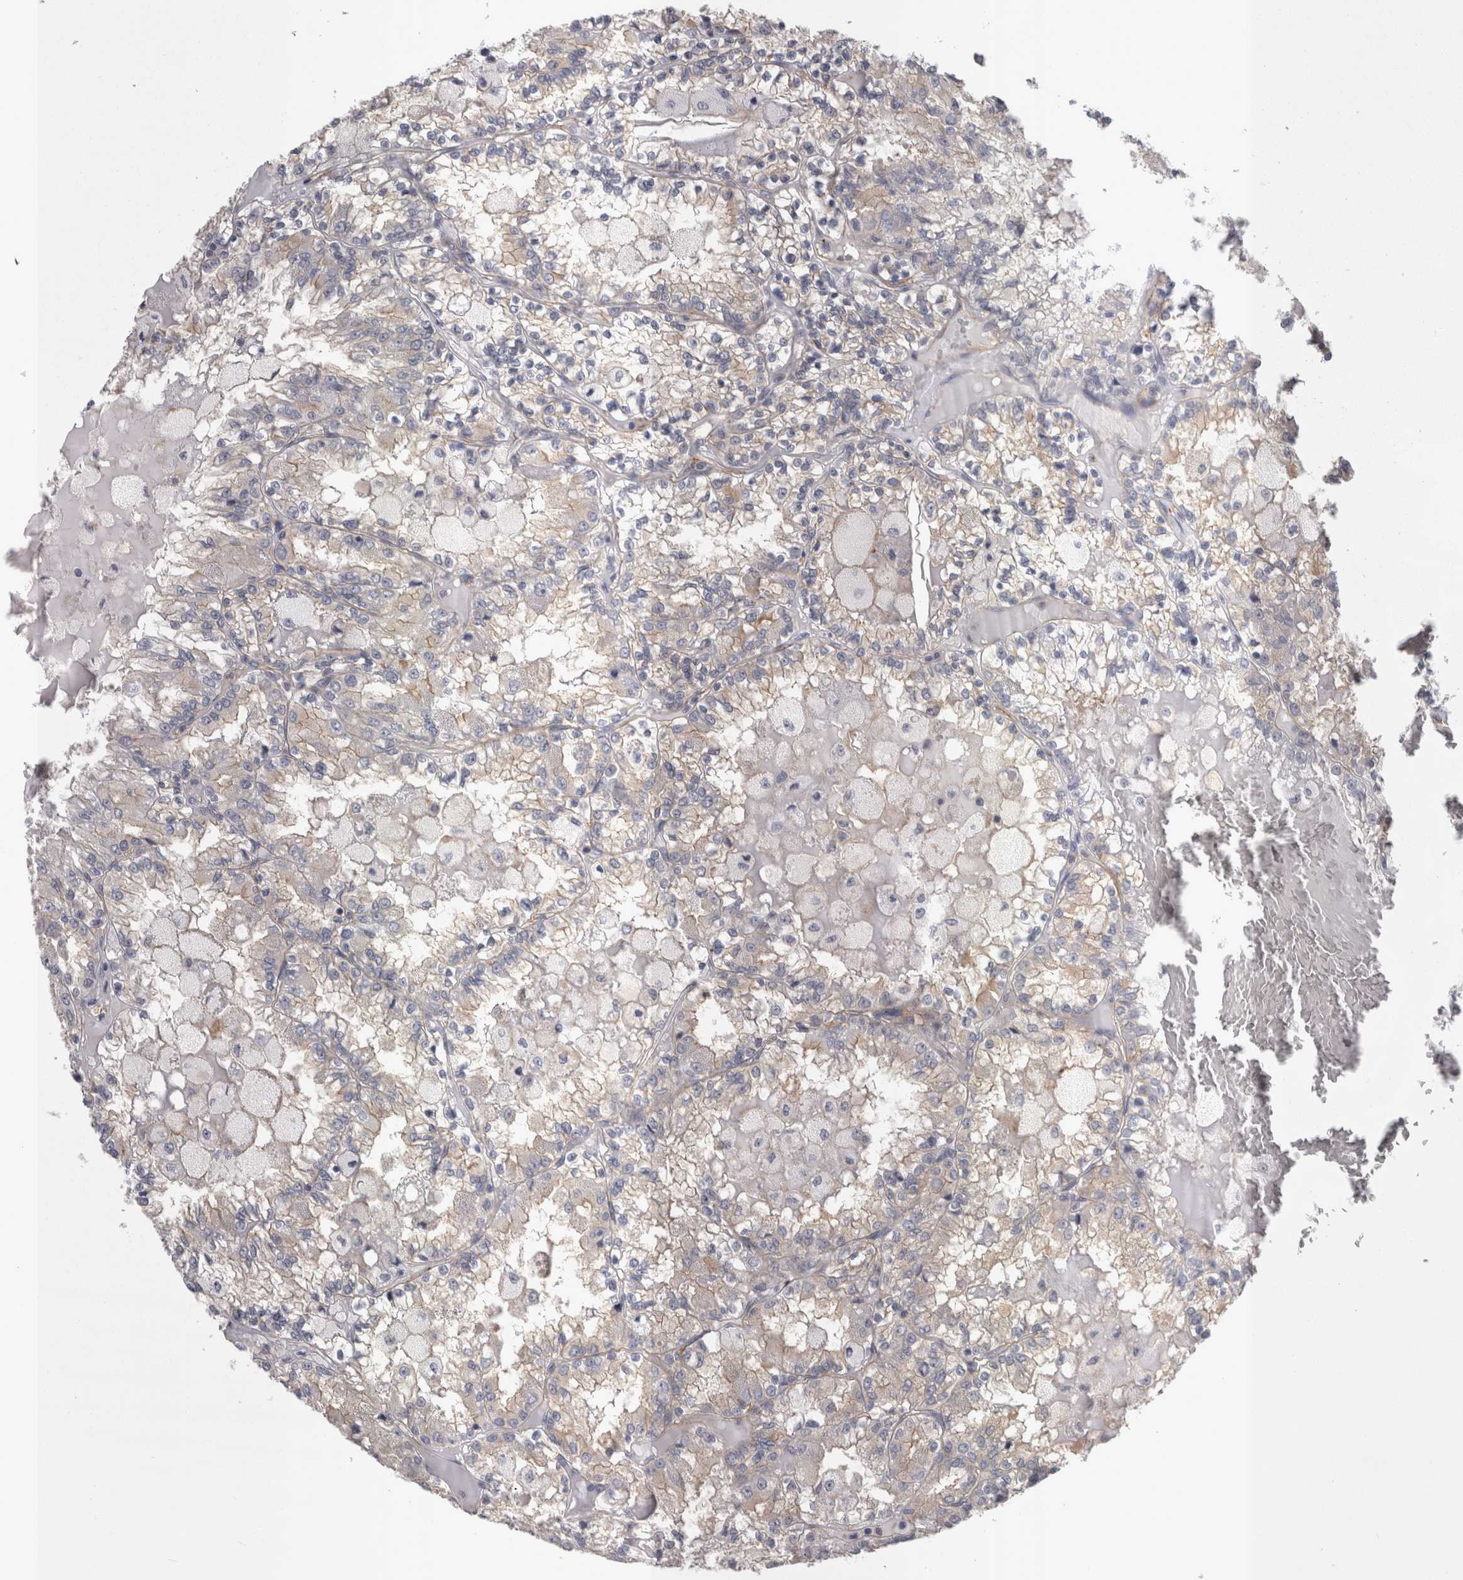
{"staining": {"intensity": "weak", "quantity": "<25%", "location": "cytoplasmic/membranous"}, "tissue": "renal cancer", "cell_type": "Tumor cells", "image_type": "cancer", "snomed": [{"axis": "morphology", "description": "Adenocarcinoma, NOS"}, {"axis": "topography", "description": "Kidney"}], "caption": "High power microscopy photomicrograph of an immunohistochemistry micrograph of renal adenocarcinoma, revealing no significant expression in tumor cells.", "gene": "LYZL6", "patient": {"sex": "female", "age": 56}}